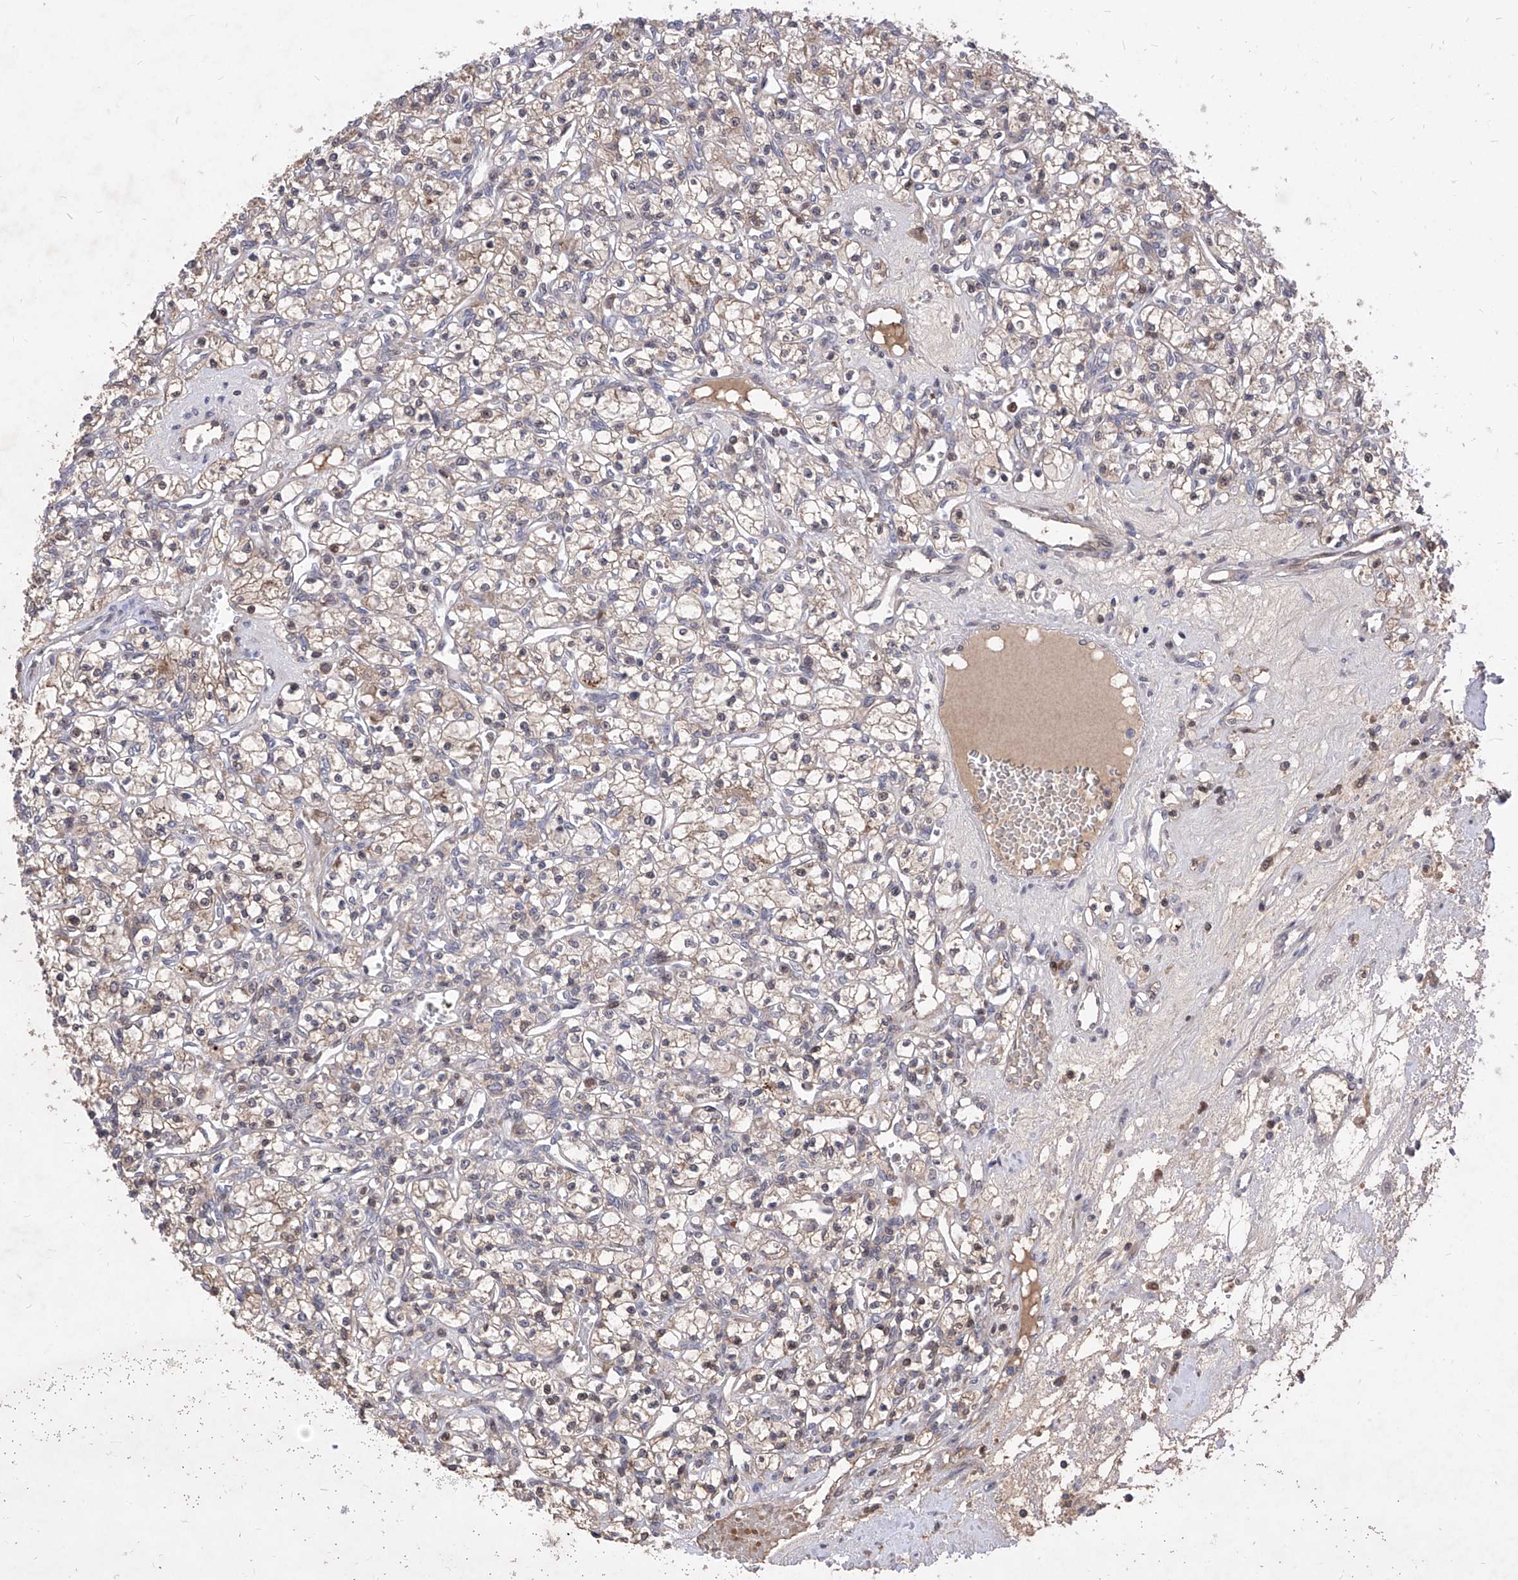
{"staining": {"intensity": "weak", "quantity": "<25%", "location": "cytoplasmic/membranous"}, "tissue": "renal cancer", "cell_type": "Tumor cells", "image_type": "cancer", "snomed": [{"axis": "morphology", "description": "Adenocarcinoma, NOS"}, {"axis": "topography", "description": "Kidney"}], "caption": "Tumor cells show no significant protein positivity in adenocarcinoma (renal).", "gene": "LGR4", "patient": {"sex": "female", "age": 59}}